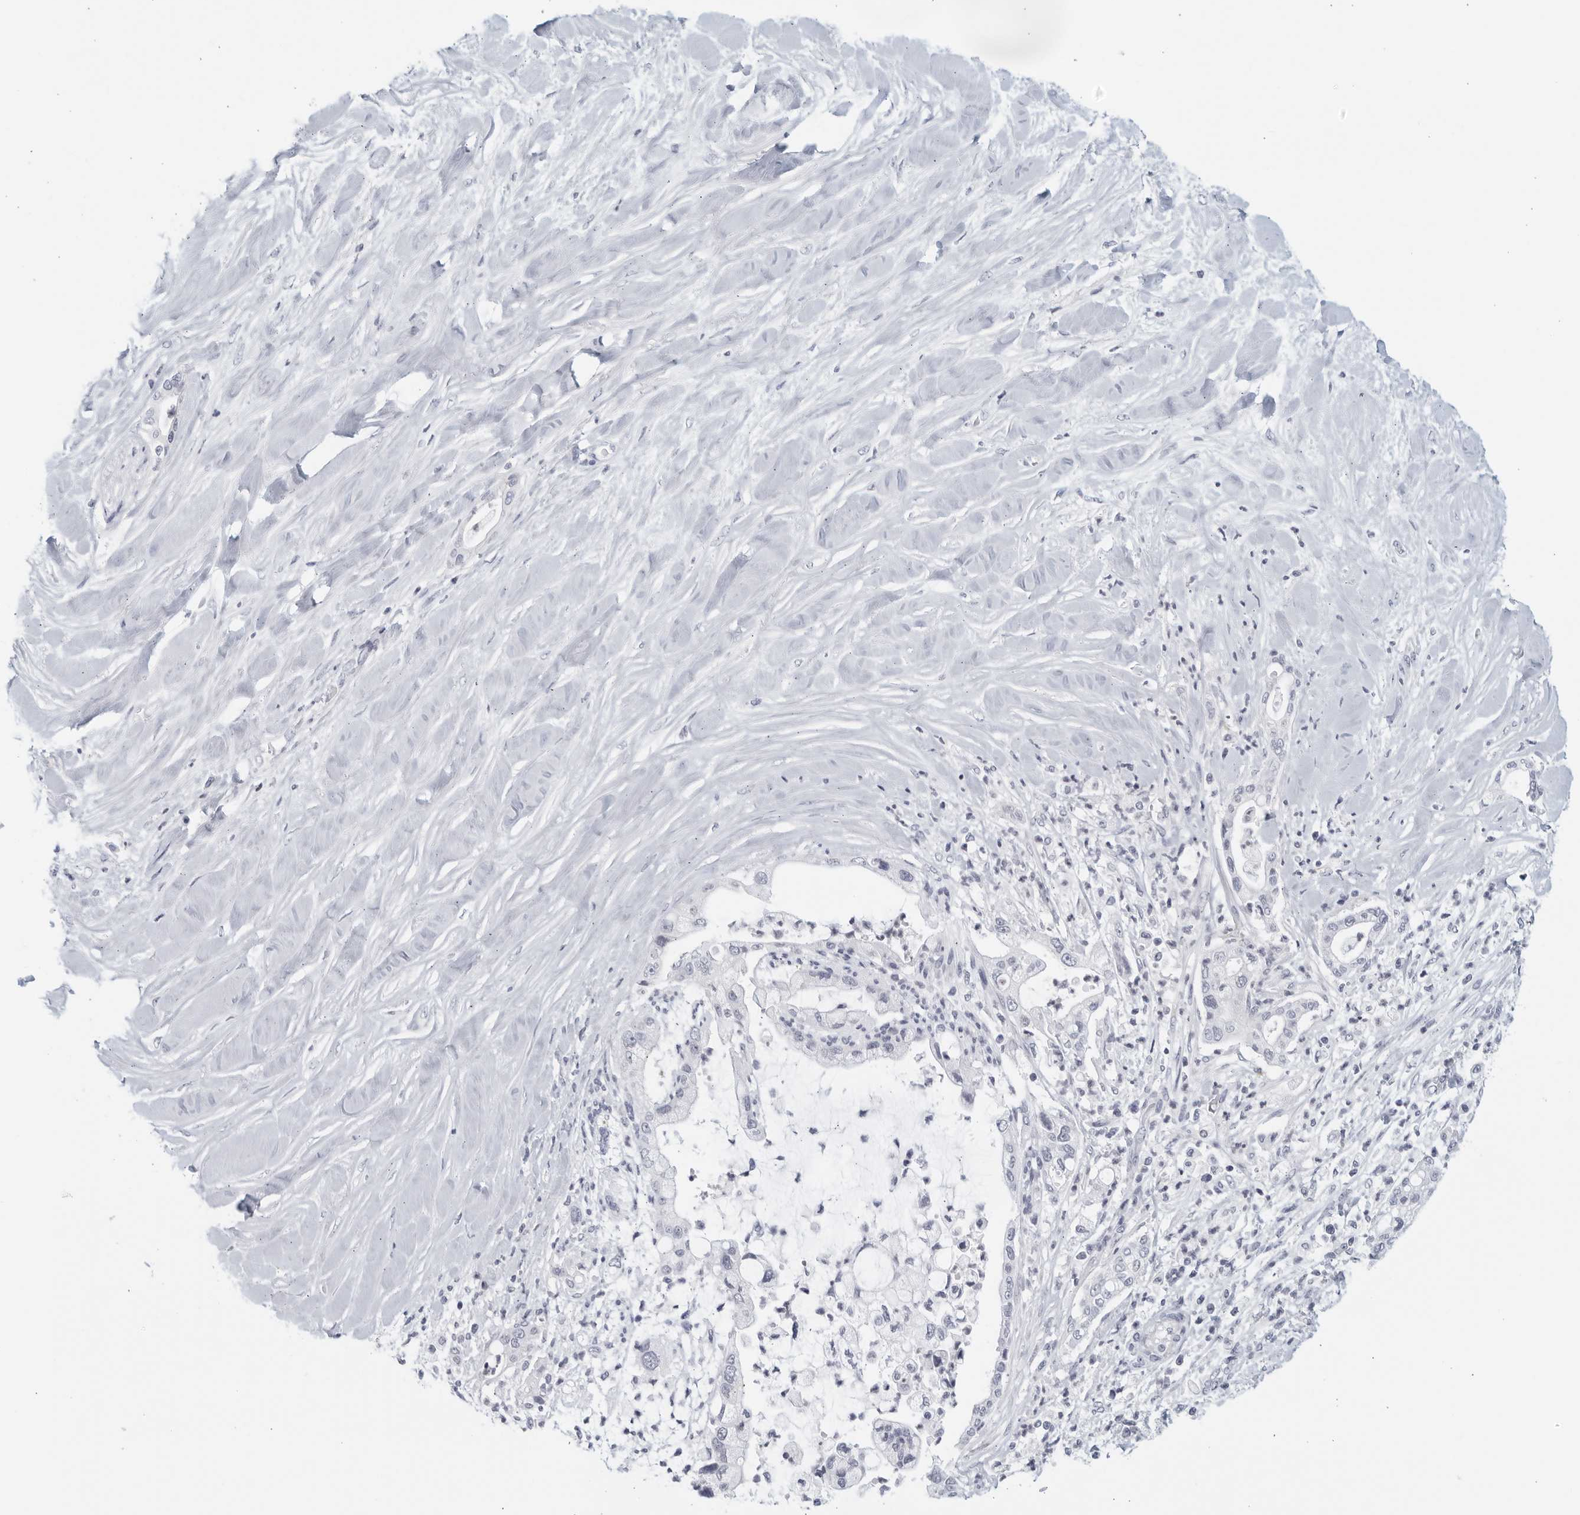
{"staining": {"intensity": "negative", "quantity": "none", "location": "none"}, "tissue": "liver cancer", "cell_type": "Tumor cells", "image_type": "cancer", "snomed": [{"axis": "morphology", "description": "Cholangiocarcinoma"}, {"axis": "topography", "description": "Liver"}], "caption": "Micrograph shows no protein expression in tumor cells of cholangiocarcinoma (liver) tissue.", "gene": "MATN1", "patient": {"sex": "female", "age": 54}}